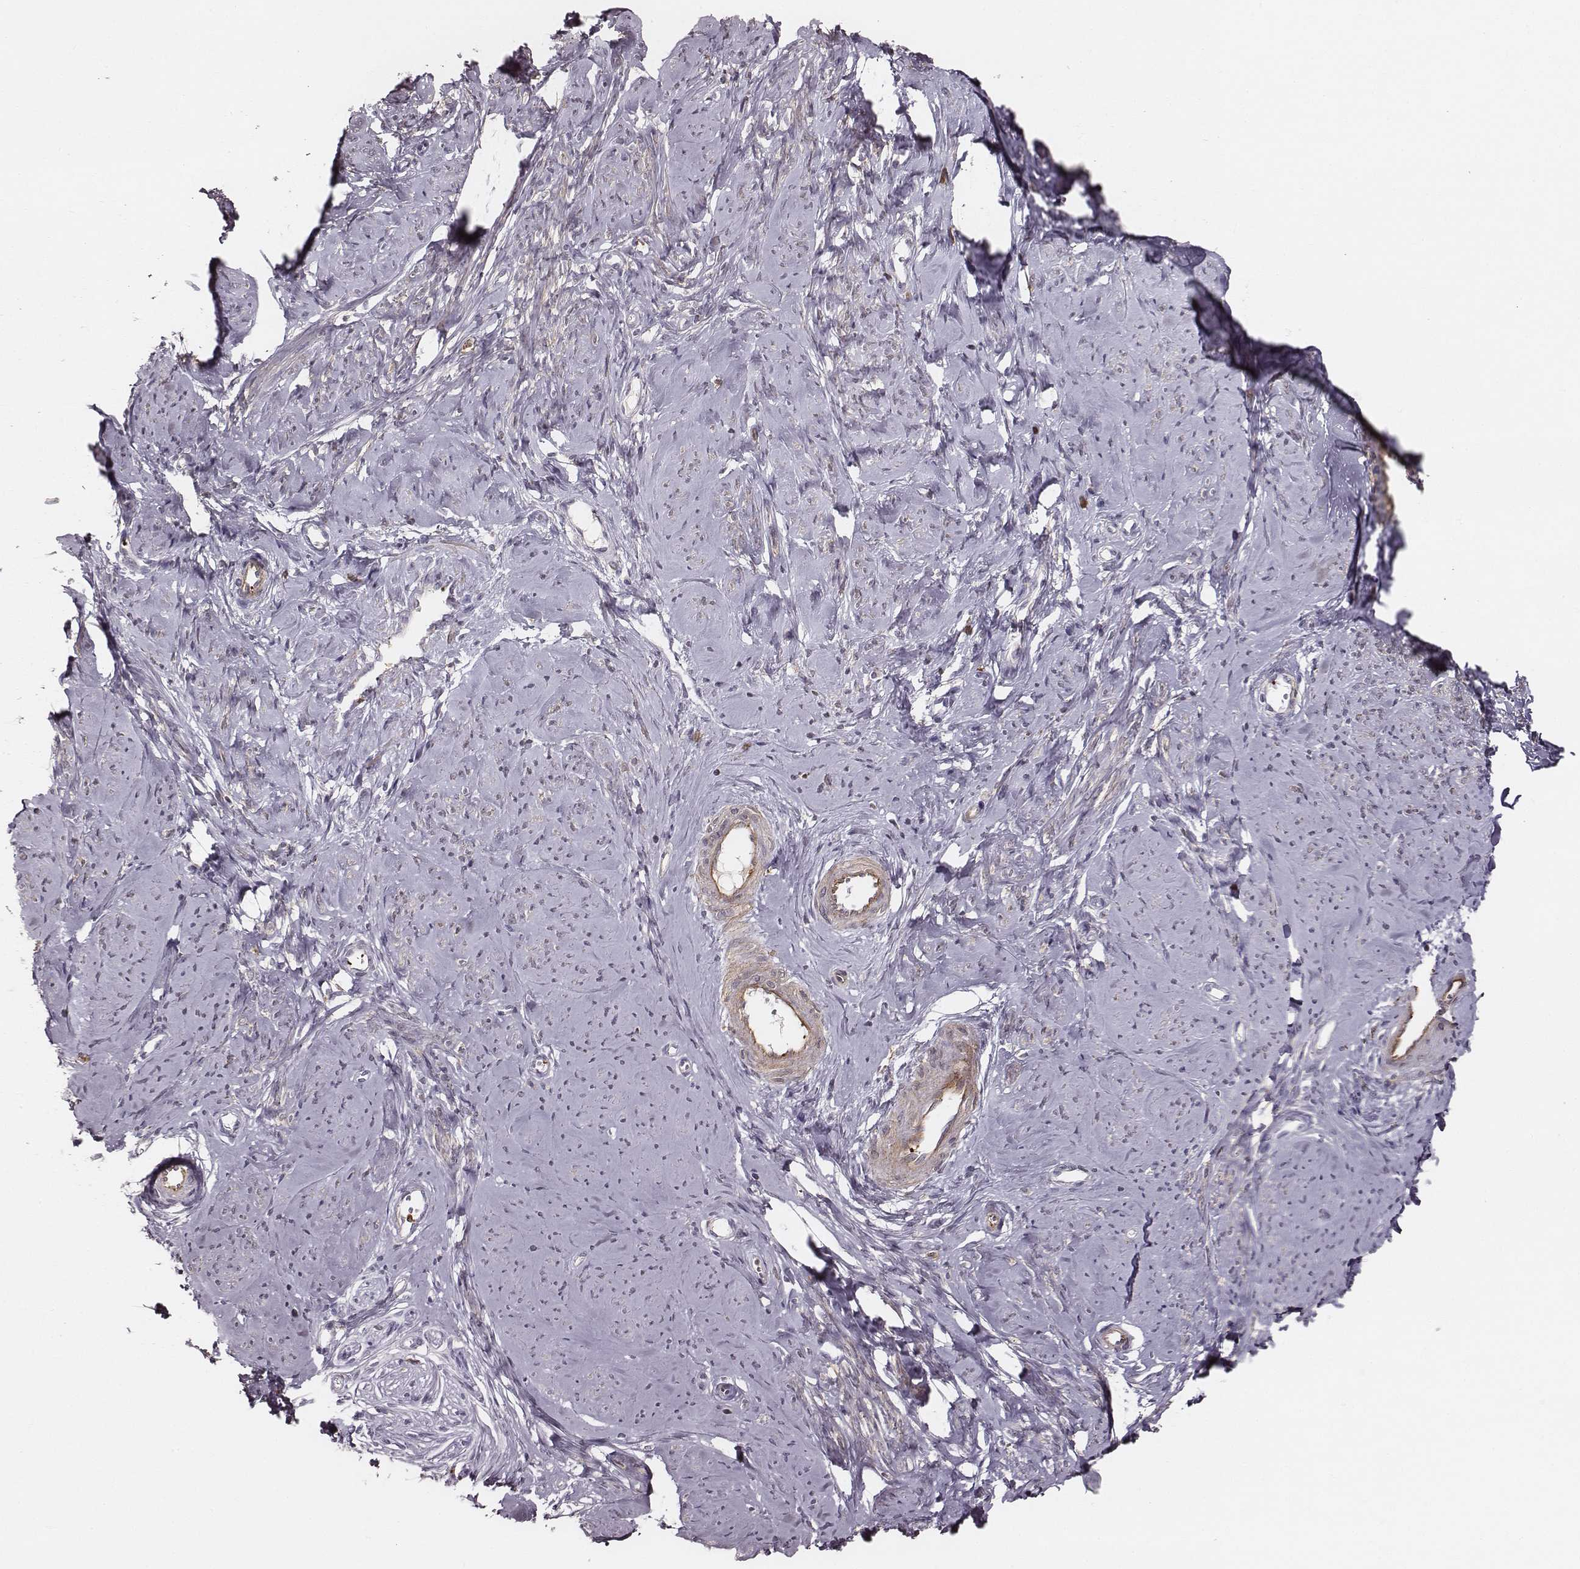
{"staining": {"intensity": "moderate", "quantity": ">75%", "location": "cytoplasmic/membranous"}, "tissue": "smooth muscle", "cell_type": "Smooth muscle cells", "image_type": "normal", "snomed": [{"axis": "morphology", "description": "Normal tissue, NOS"}, {"axis": "topography", "description": "Smooth muscle"}], "caption": "Immunohistochemistry micrograph of unremarkable smooth muscle: human smooth muscle stained using immunohistochemistry displays medium levels of moderate protein expression localized specifically in the cytoplasmic/membranous of smooth muscle cells, appearing as a cytoplasmic/membranous brown color.", "gene": "ZYX", "patient": {"sex": "female", "age": 48}}